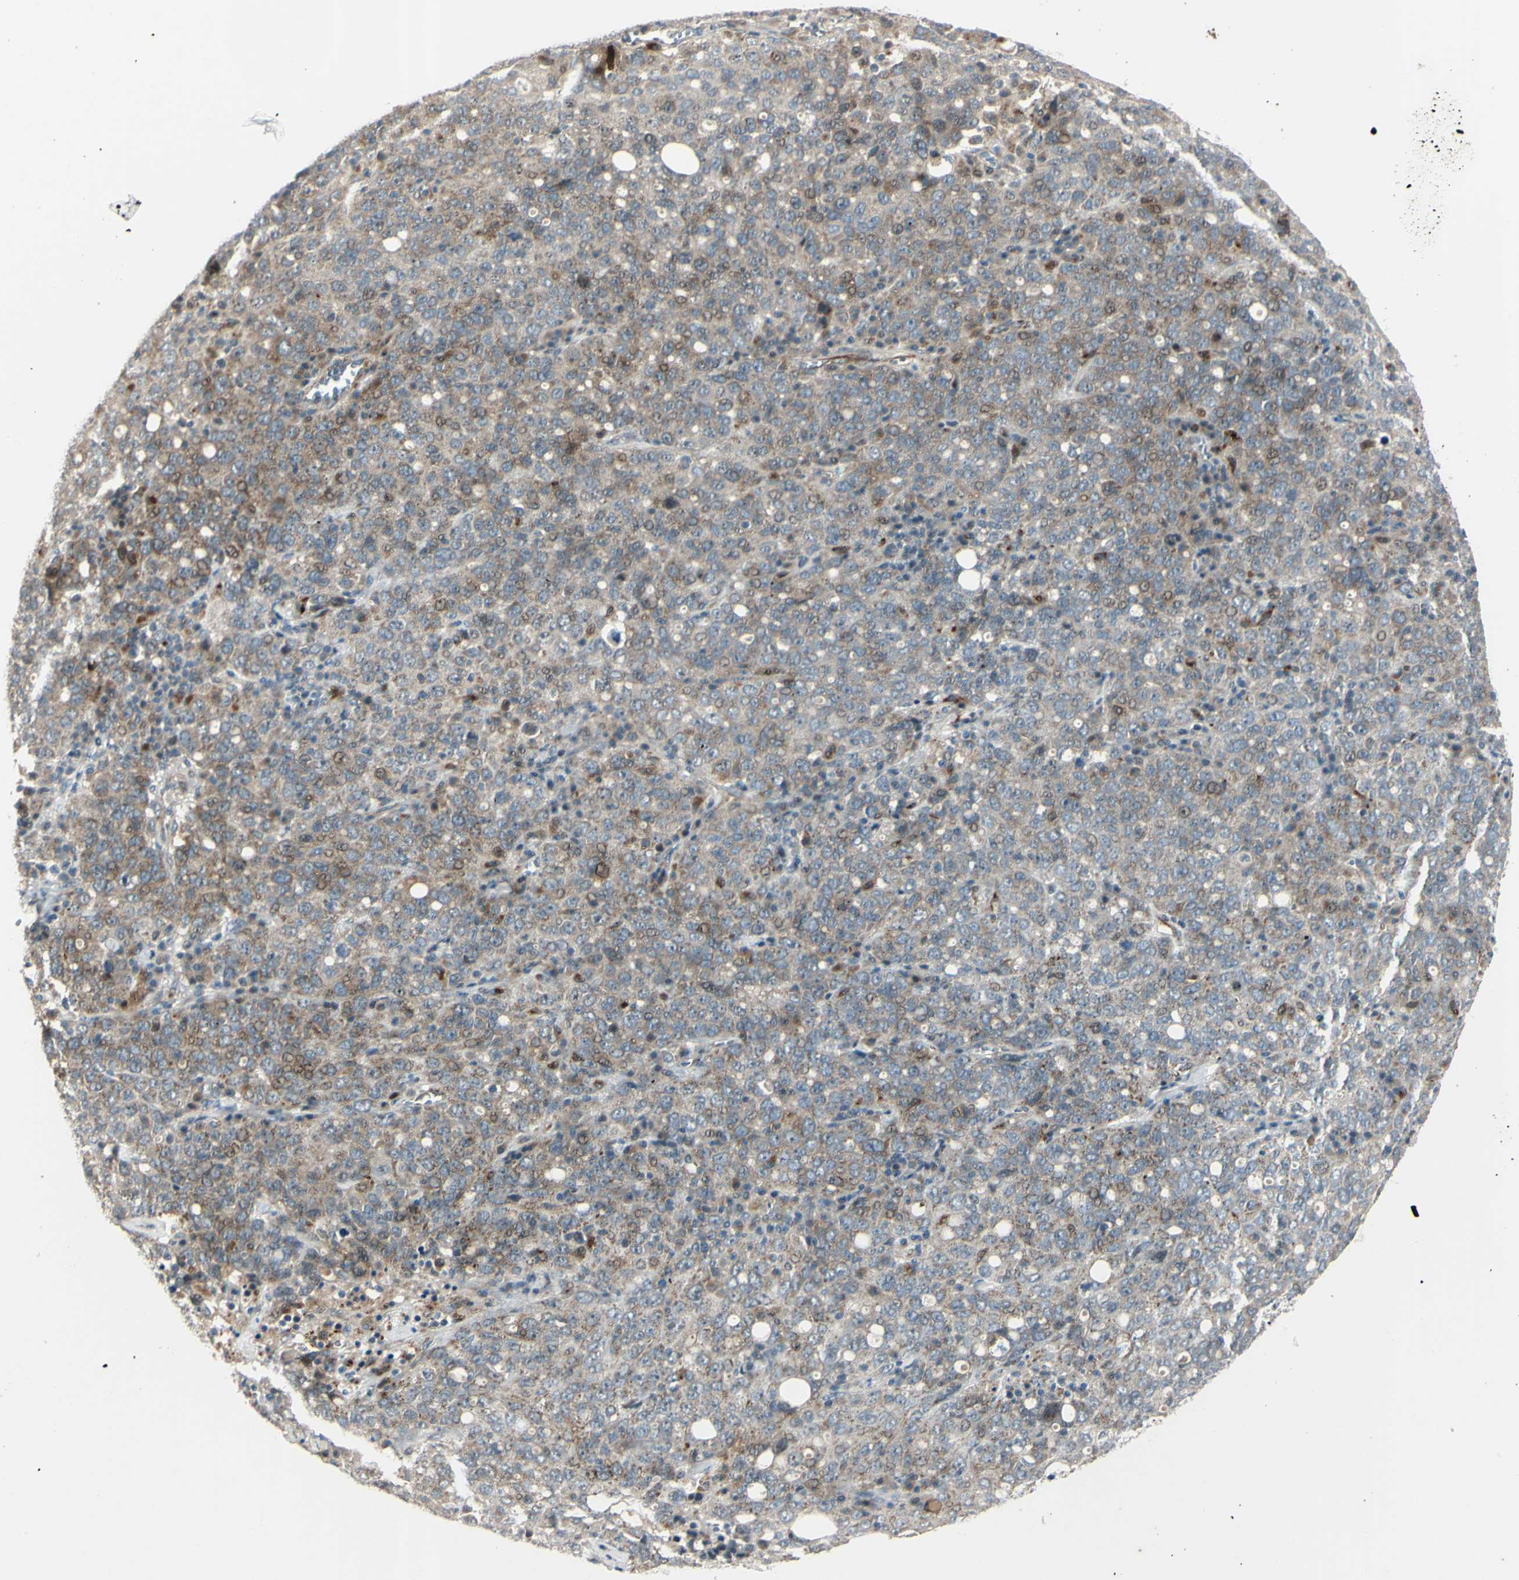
{"staining": {"intensity": "weak", "quantity": "25%-75%", "location": "cytoplasmic/membranous"}, "tissue": "ovarian cancer", "cell_type": "Tumor cells", "image_type": "cancer", "snomed": [{"axis": "morphology", "description": "Carcinoma, endometroid"}, {"axis": "topography", "description": "Ovary"}], "caption": "Protein staining demonstrates weak cytoplasmic/membranous positivity in about 25%-75% of tumor cells in ovarian endometroid carcinoma.", "gene": "NDFIP1", "patient": {"sex": "female", "age": 62}}